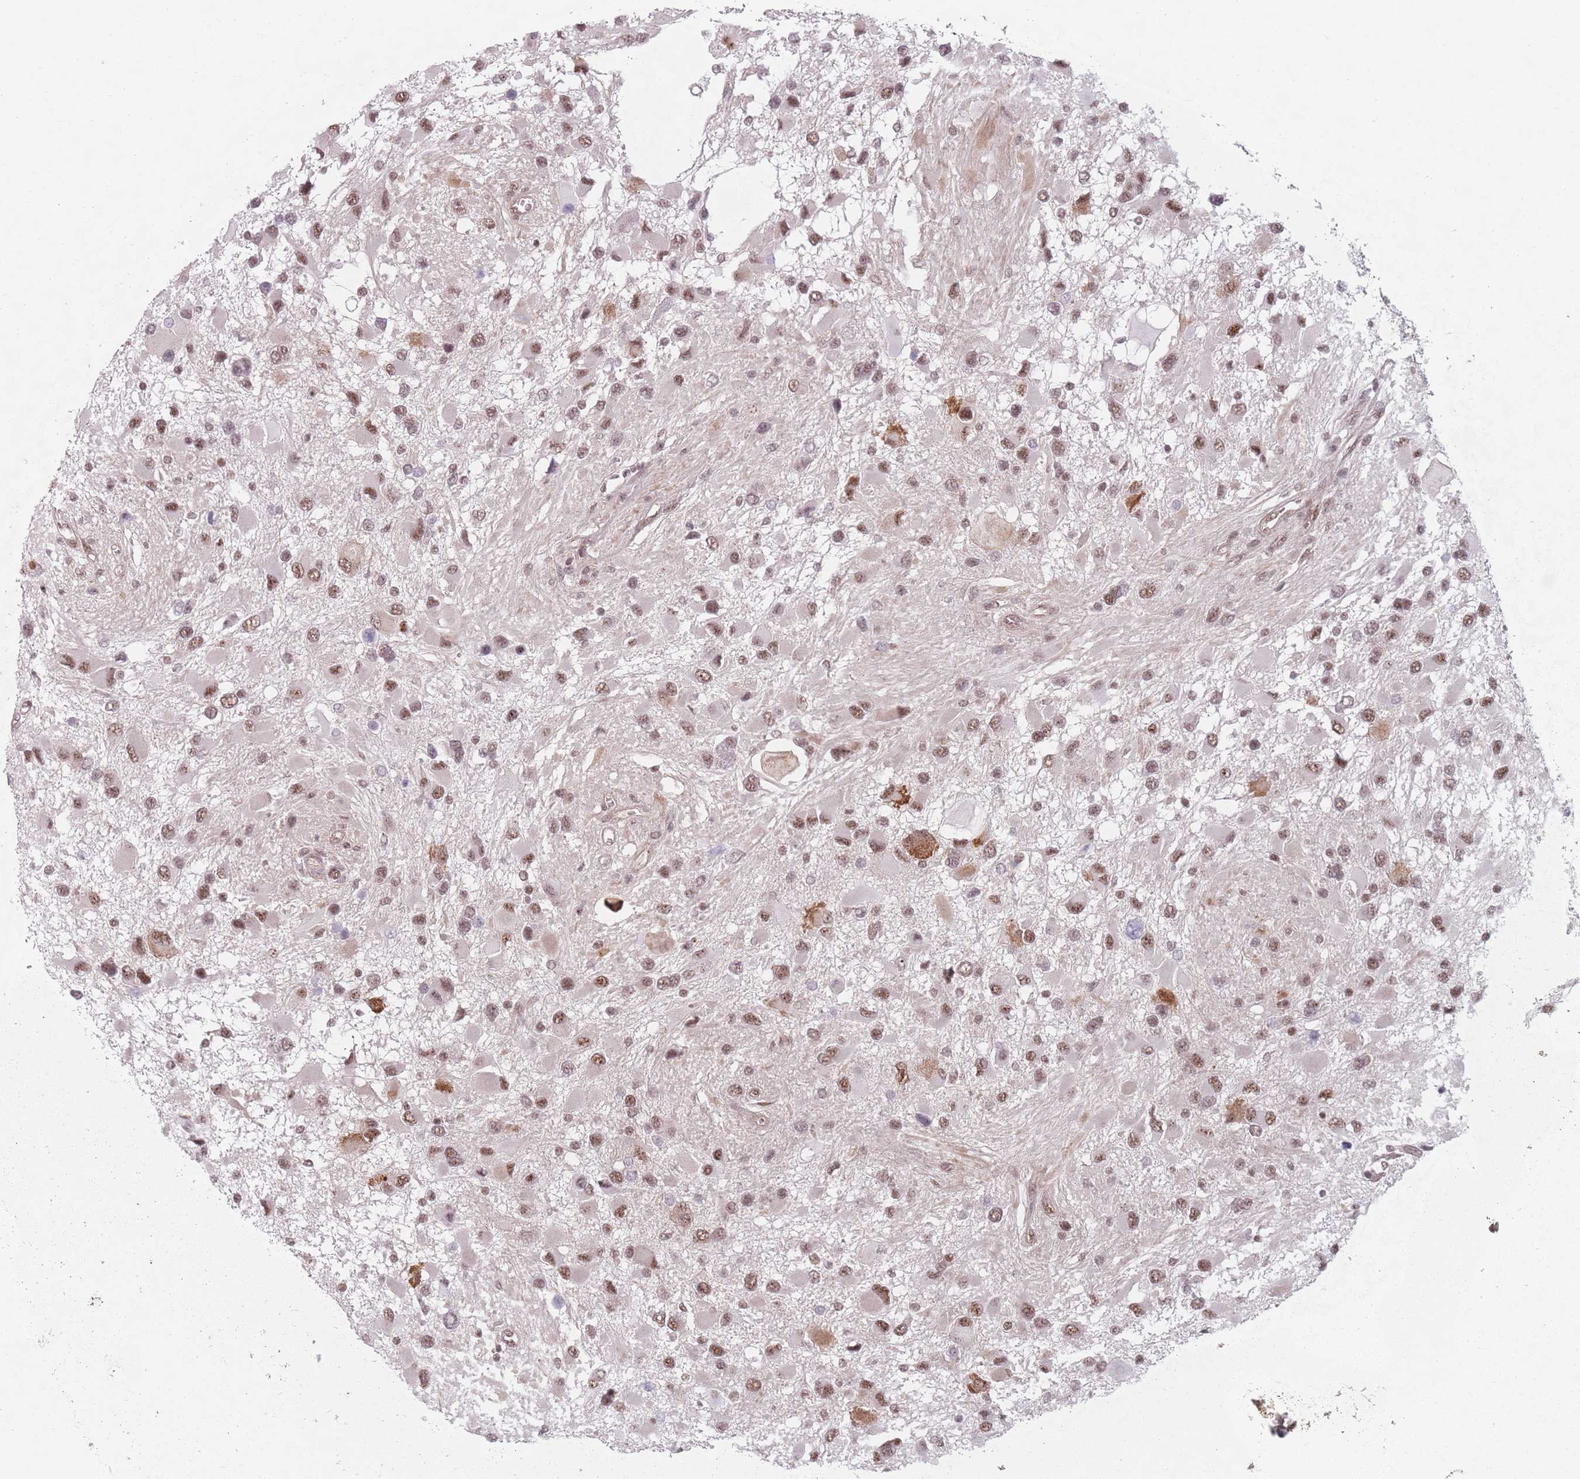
{"staining": {"intensity": "moderate", "quantity": ">75%", "location": "nuclear"}, "tissue": "glioma", "cell_type": "Tumor cells", "image_type": "cancer", "snomed": [{"axis": "morphology", "description": "Glioma, malignant, High grade"}, {"axis": "topography", "description": "Brain"}], "caption": "Protein expression analysis of glioma reveals moderate nuclear staining in about >75% of tumor cells. (Stains: DAB (3,3'-diaminobenzidine) in brown, nuclei in blue, Microscopy: brightfield microscopy at high magnification).", "gene": "ZC3H14", "patient": {"sex": "male", "age": 53}}